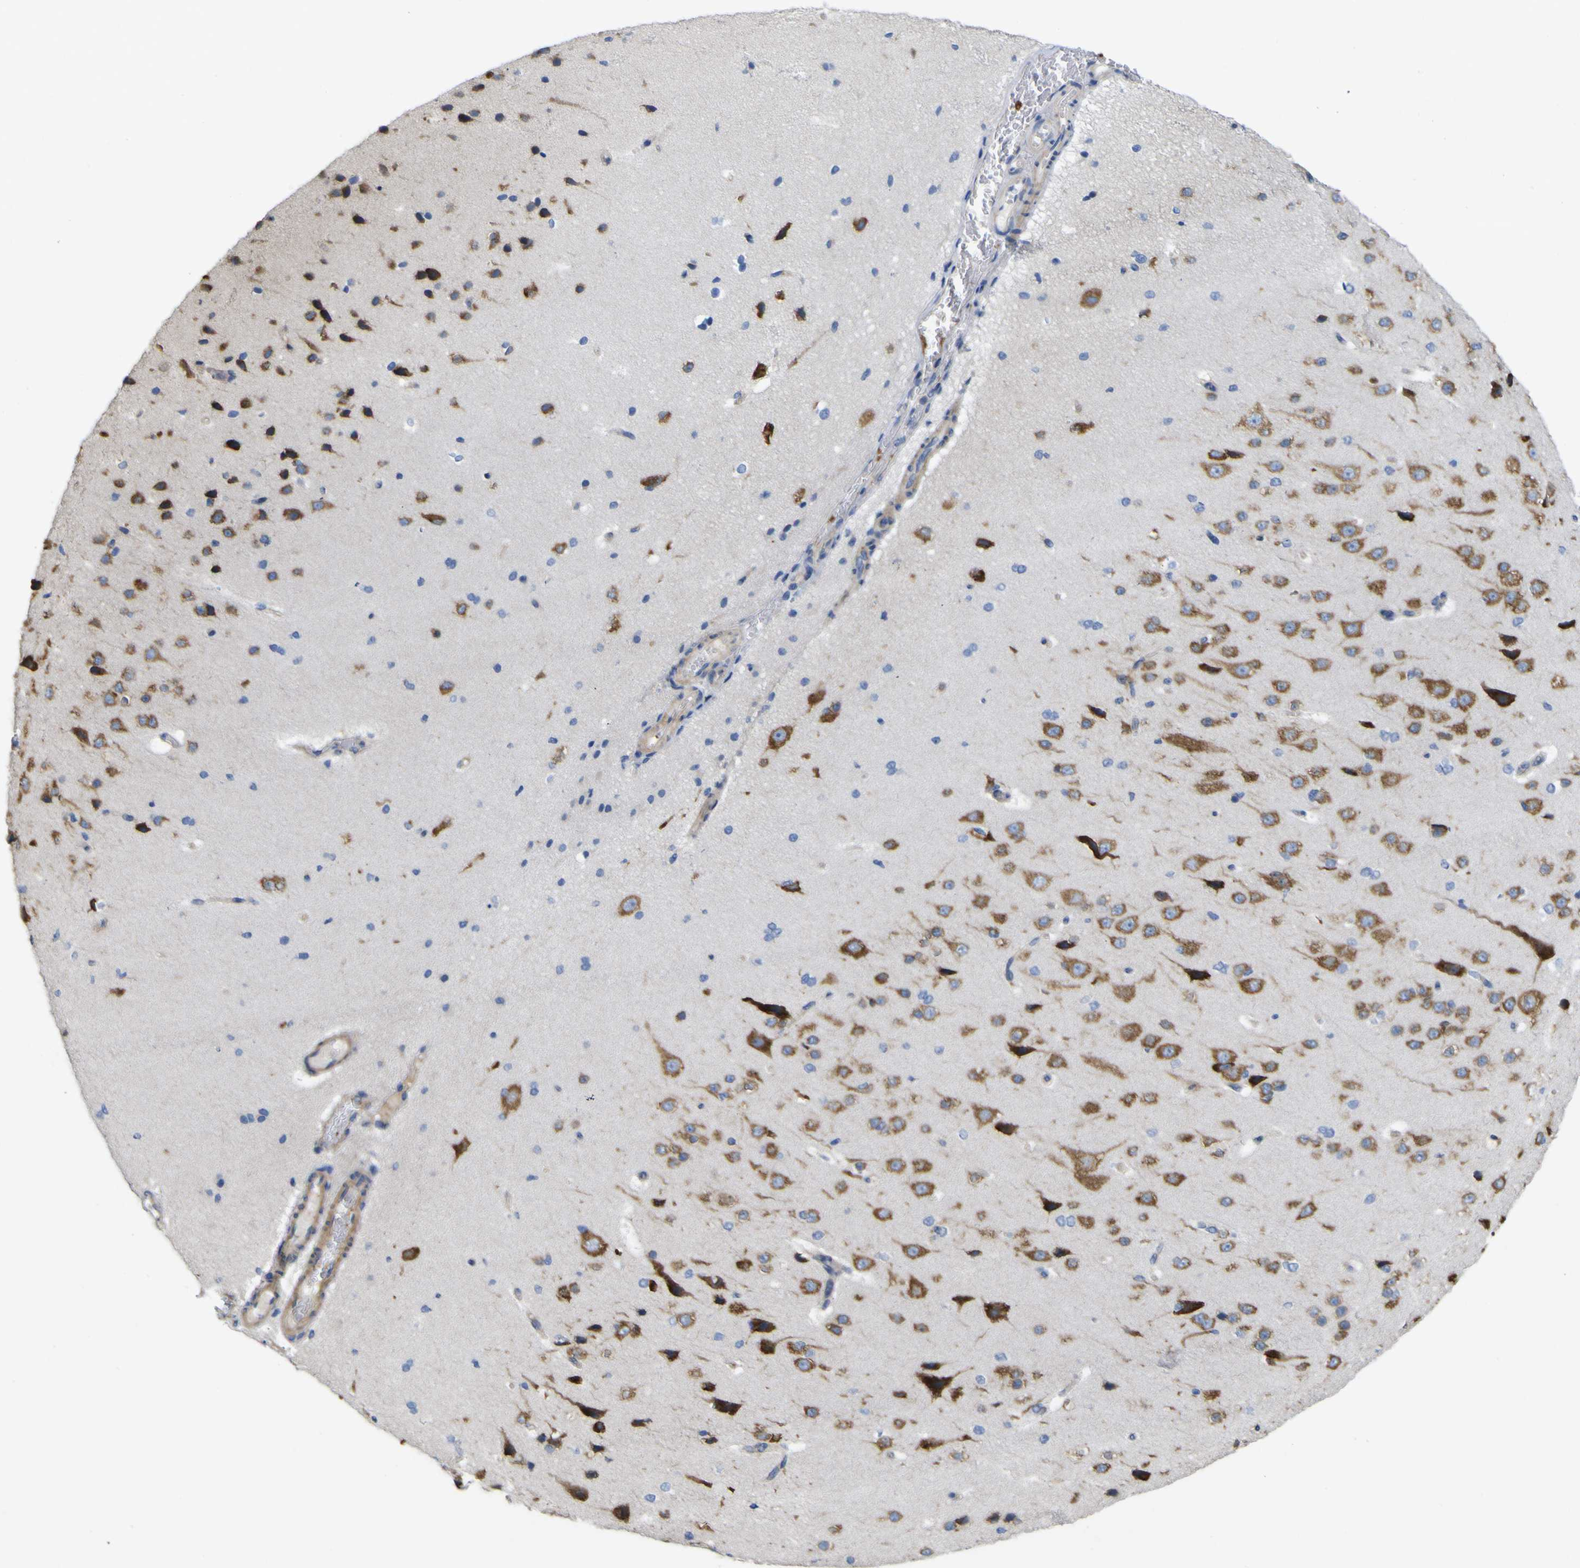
{"staining": {"intensity": "negative", "quantity": "none", "location": "none"}, "tissue": "cerebral cortex", "cell_type": "Endothelial cells", "image_type": "normal", "snomed": [{"axis": "morphology", "description": "Normal tissue, NOS"}, {"axis": "morphology", "description": "Developmental malformation"}, {"axis": "topography", "description": "Cerebral cortex"}], "caption": "A photomicrograph of human cerebral cortex is negative for staining in endothelial cells. (Immunohistochemistry, brightfield microscopy, high magnification).", "gene": "MYEOV", "patient": {"sex": "female", "age": 30}}